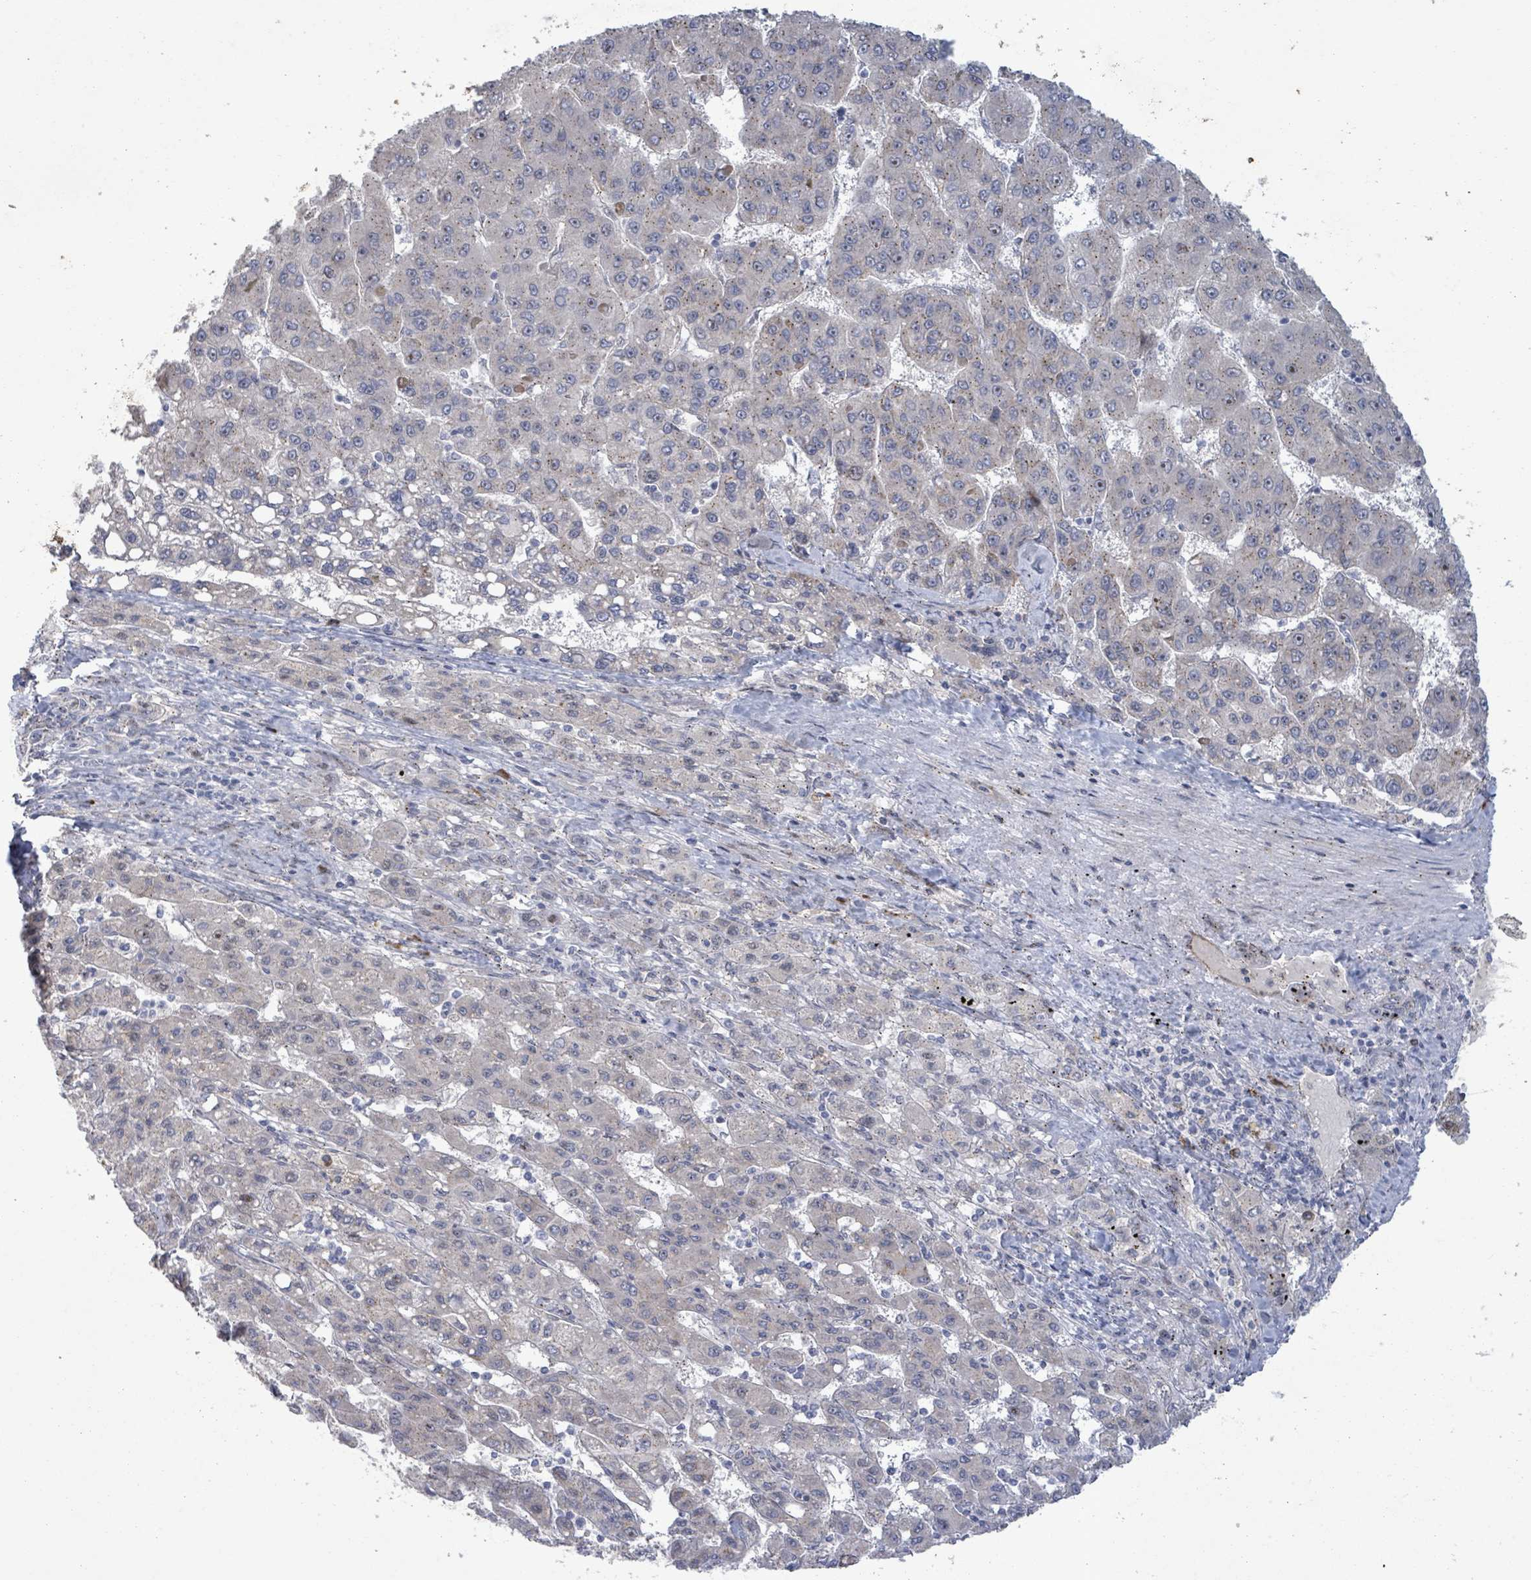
{"staining": {"intensity": "weak", "quantity": "<25%", "location": "cytoplasmic/membranous"}, "tissue": "liver cancer", "cell_type": "Tumor cells", "image_type": "cancer", "snomed": [{"axis": "morphology", "description": "Carcinoma, Hepatocellular, NOS"}, {"axis": "topography", "description": "Liver"}], "caption": "High power microscopy histopathology image of an immunohistochemistry histopathology image of liver hepatocellular carcinoma, revealing no significant staining in tumor cells.", "gene": "TUSC1", "patient": {"sex": "female", "age": 82}}